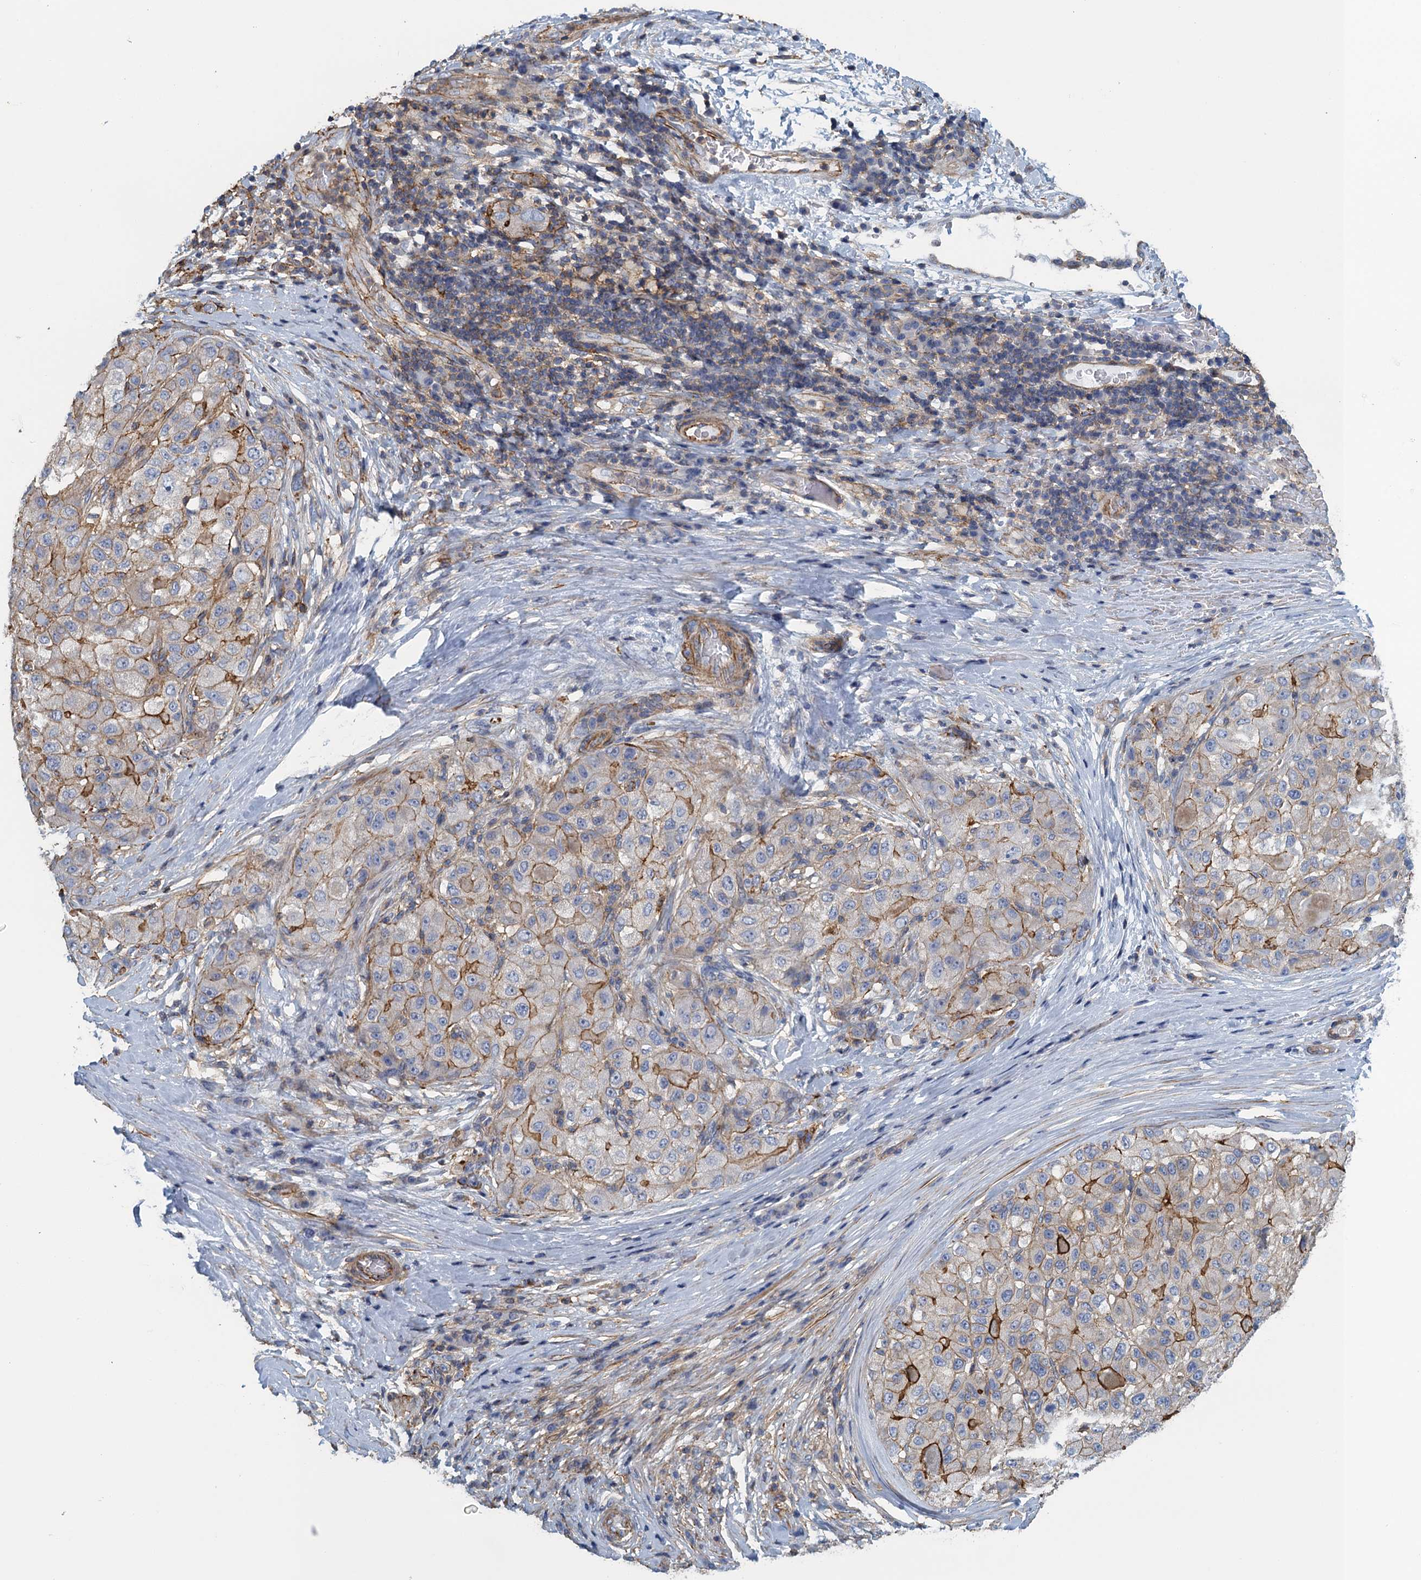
{"staining": {"intensity": "moderate", "quantity": "25%-75%", "location": "cytoplasmic/membranous"}, "tissue": "liver cancer", "cell_type": "Tumor cells", "image_type": "cancer", "snomed": [{"axis": "morphology", "description": "Carcinoma, Hepatocellular, NOS"}, {"axis": "topography", "description": "Liver"}], "caption": "A histopathology image of human liver cancer stained for a protein displays moderate cytoplasmic/membranous brown staining in tumor cells.", "gene": "PROSER2", "patient": {"sex": "male", "age": 80}}